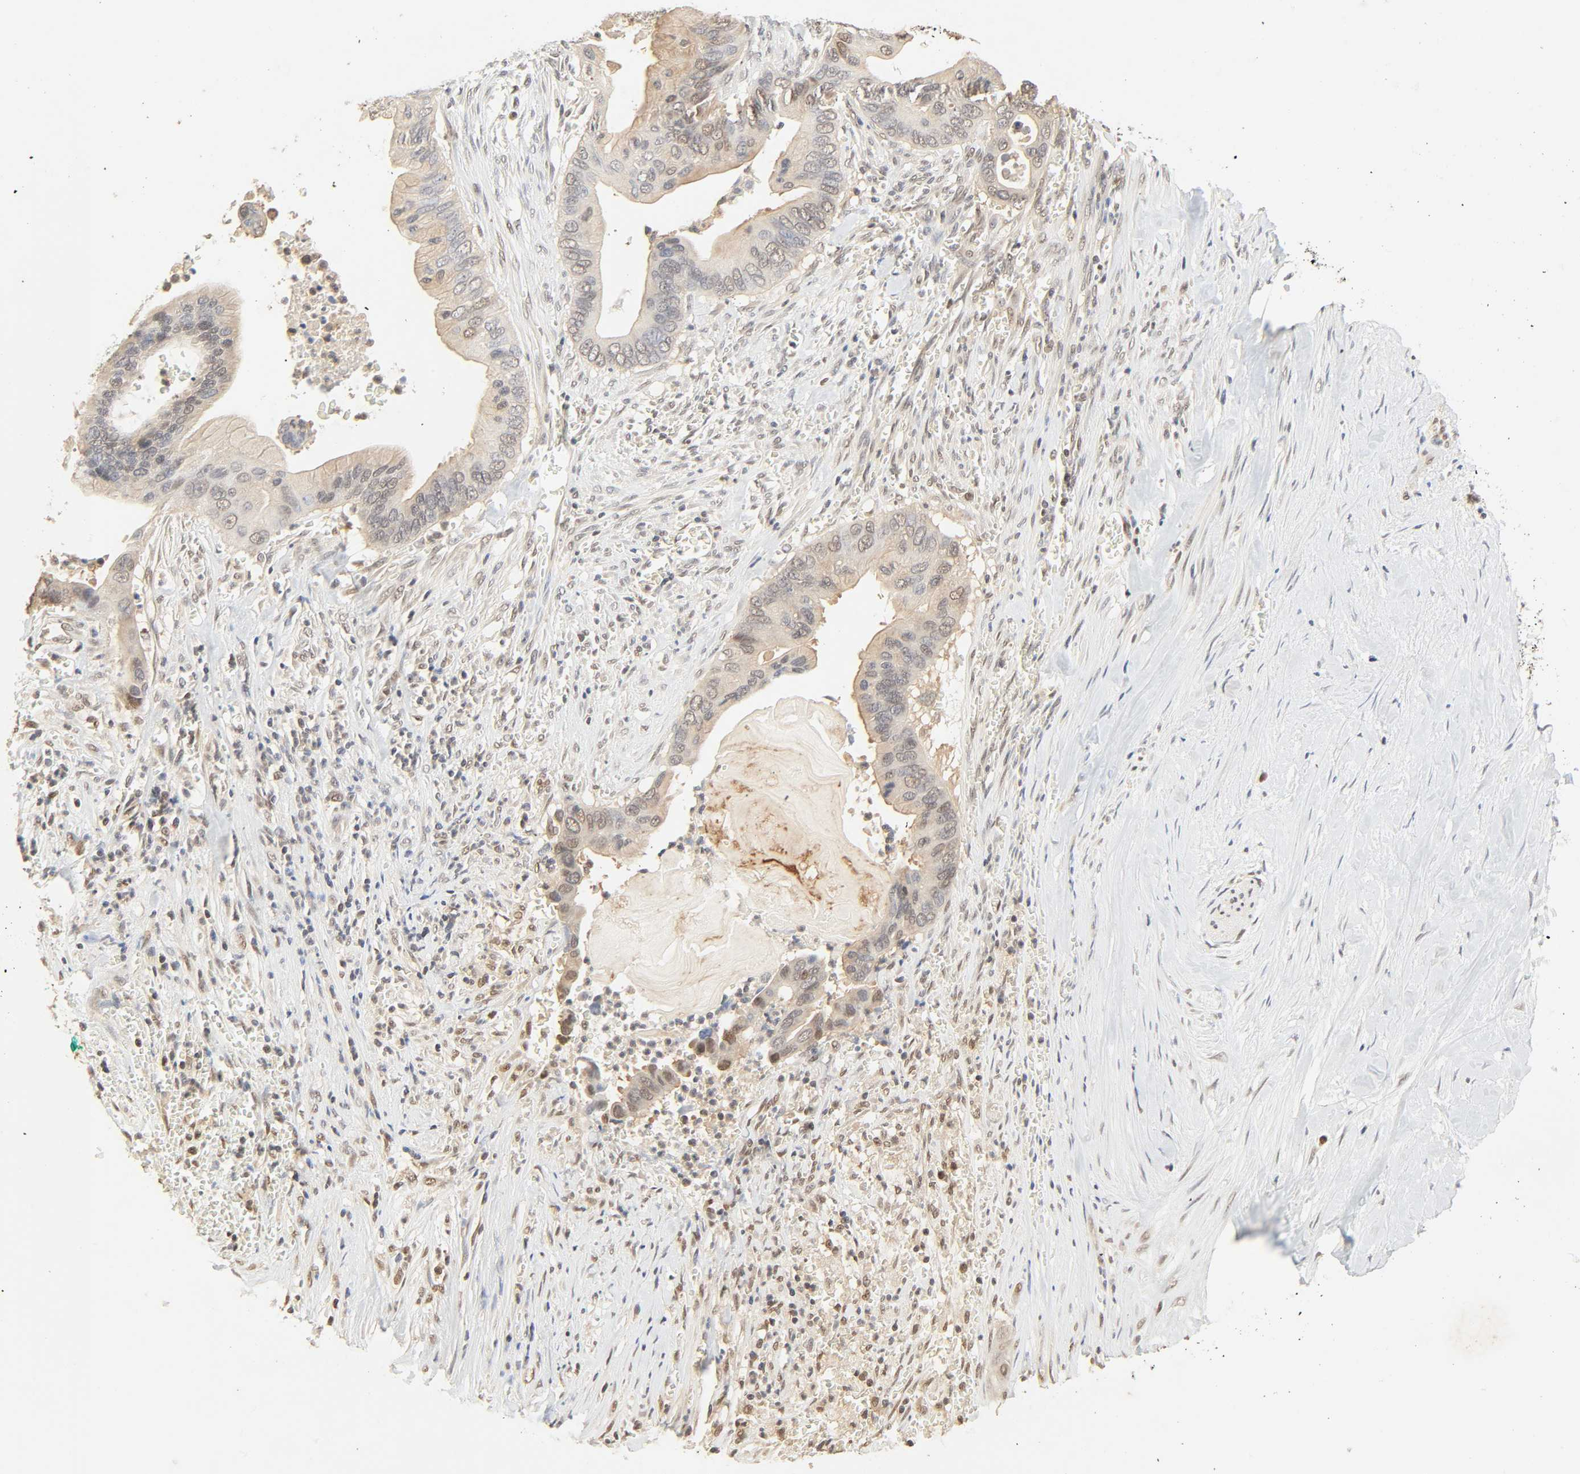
{"staining": {"intensity": "moderate", "quantity": "<25%", "location": "nuclear"}, "tissue": "pancreatic cancer", "cell_type": "Tumor cells", "image_type": "cancer", "snomed": [{"axis": "morphology", "description": "Adenocarcinoma, NOS"}, {"axis": "topography", "description": "Pancreas"}], "caption": "This image reveals pancreatic cancer (adenocarcinoma) stained with IHC to label a protein in brown. The nuclear of tumor cells show moderate positivity for the protein. Nuclei are counter-stained blue.", "gene": "UBC", "patient": {"sex": "male", "age": 59}}